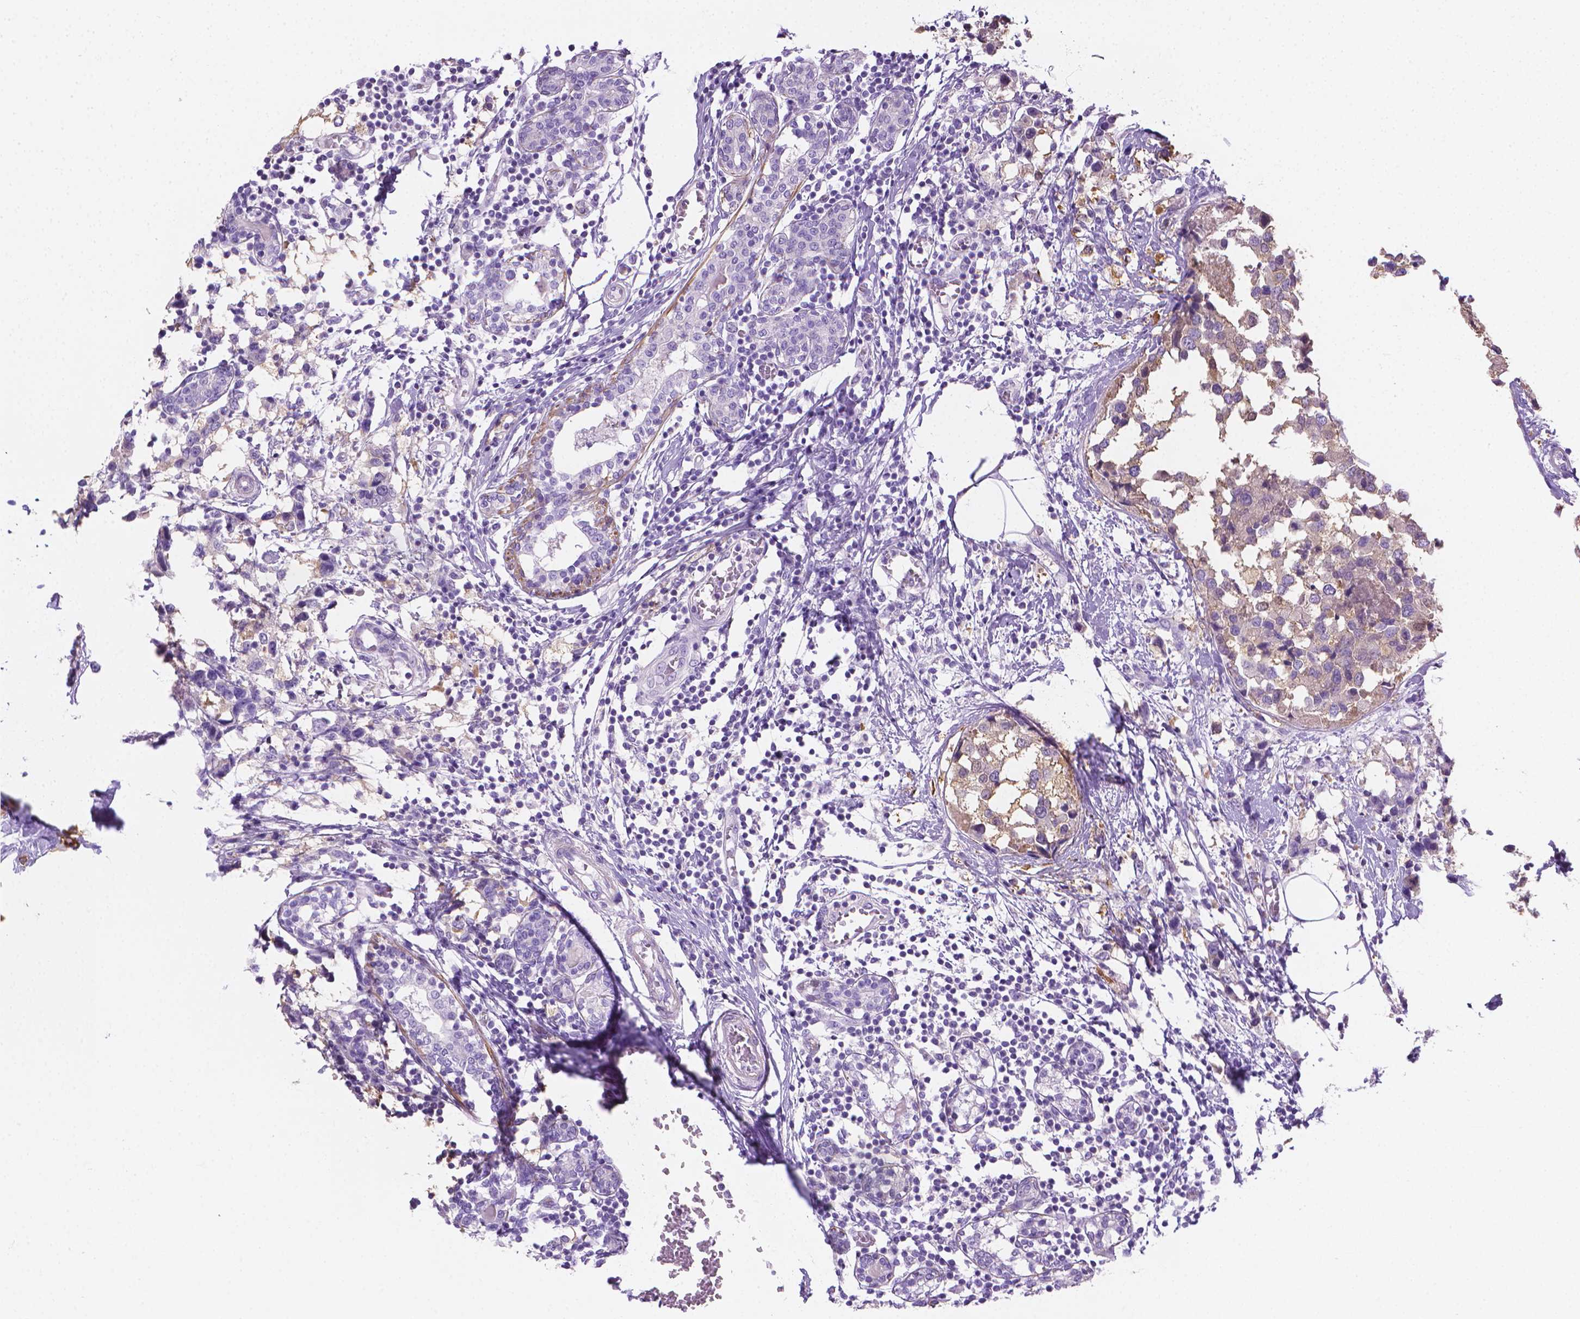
{"staining": {"intensity": "weak", "quantity": "<25%", "location": "cytoplasmic/membranous"}, "tissue": "breast cancer", "cell_type": "Tumor cells", "image_type": "cancer", "snomed": [{"axis": "morphology", "description": "Lobular carcinoma"}, {"axis": "topography", "description": "Breast"}], "caption": "Breast lobular carcinoma was stained to show a protein in brown. There is no significant expression in tumor cells.", "gene": "FASN", "patient": {"sex": "female", "age": 59}}